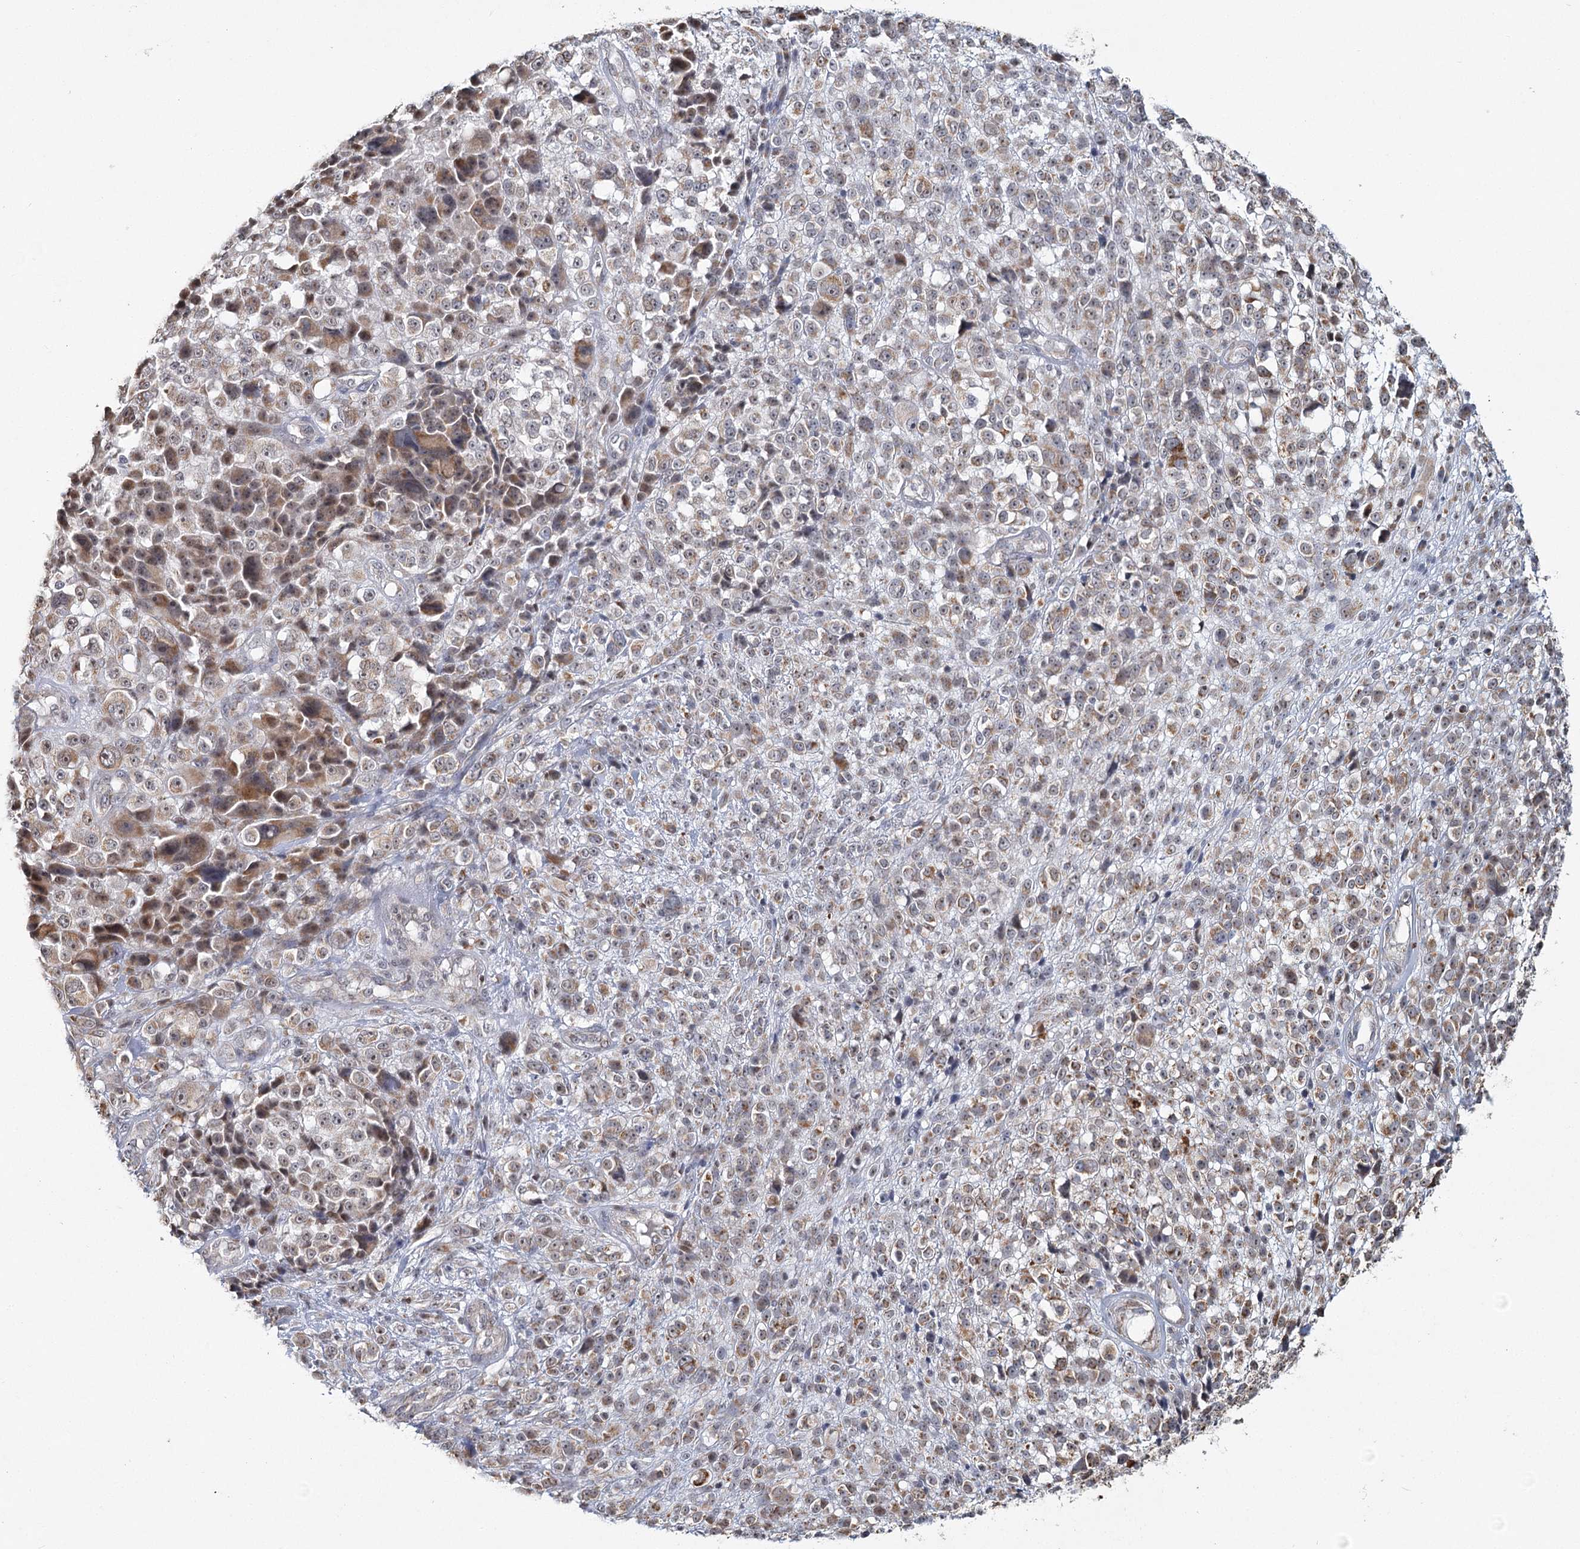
{"staining": {"intensity": "moderate", "quantity": "<25%", "location": "cytoplasmic/membranous,nuclear"}, "tissue": "melanoma", "cell_type": "Tumor cells", "image_type": "cancer", "snomed": [{"axis": "morphology", "description": "Malignant melanoma, NOS"}, {"axis": "topography", "description": "Skin"}], "caption": "DAB immunohistochemical staining of human melanoma demonstrates moderate cytoplasmic/membranous and nuclear protein expression in approximately <25% of tumor cells.", "gene": "ATAD1", "patient": {"sex": "female", "age": 55}}